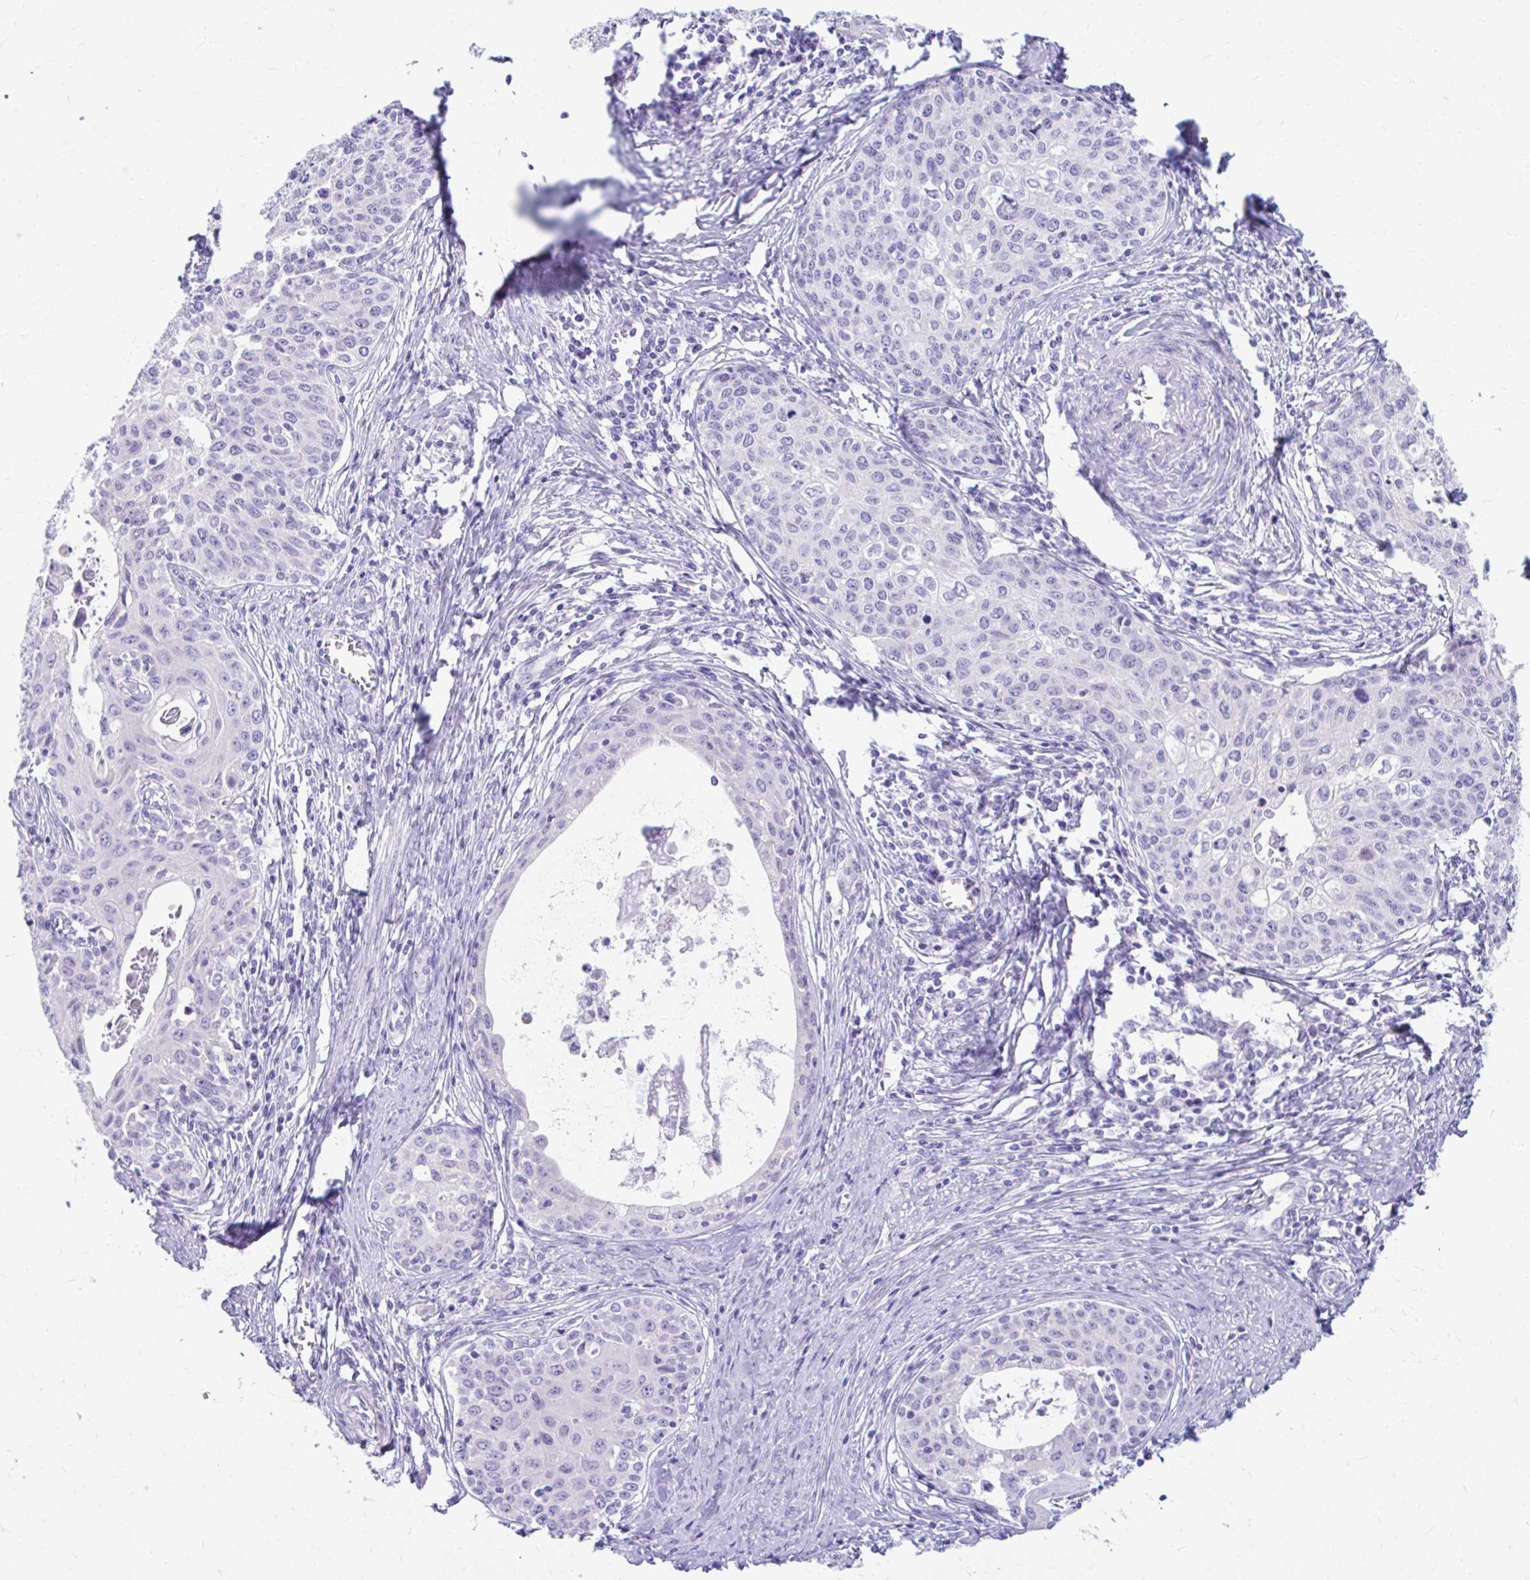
{"staining": {"intensity": "negative", "quantity": "none", "location": "none"}, "tissue": "cervical cancer", "cell_type": "Tumor cells", "image_type": "cancer", "snomed": [{"axis": "morphology", "description": "Squamous cell carcinoma, NOS"}, {"axis": "morphology", "description": "Adenocarcinoma, NOS"}, {"axis": "topography", "description": "Cervix"}], "caption": "This is an immunohistochemistry histopathology image of cervical cancer (squamous cell carcinoma). There is no positivity in tumor cells.", "gene": "KRIT1", "patient": {"sex": "female", "age": 52}}